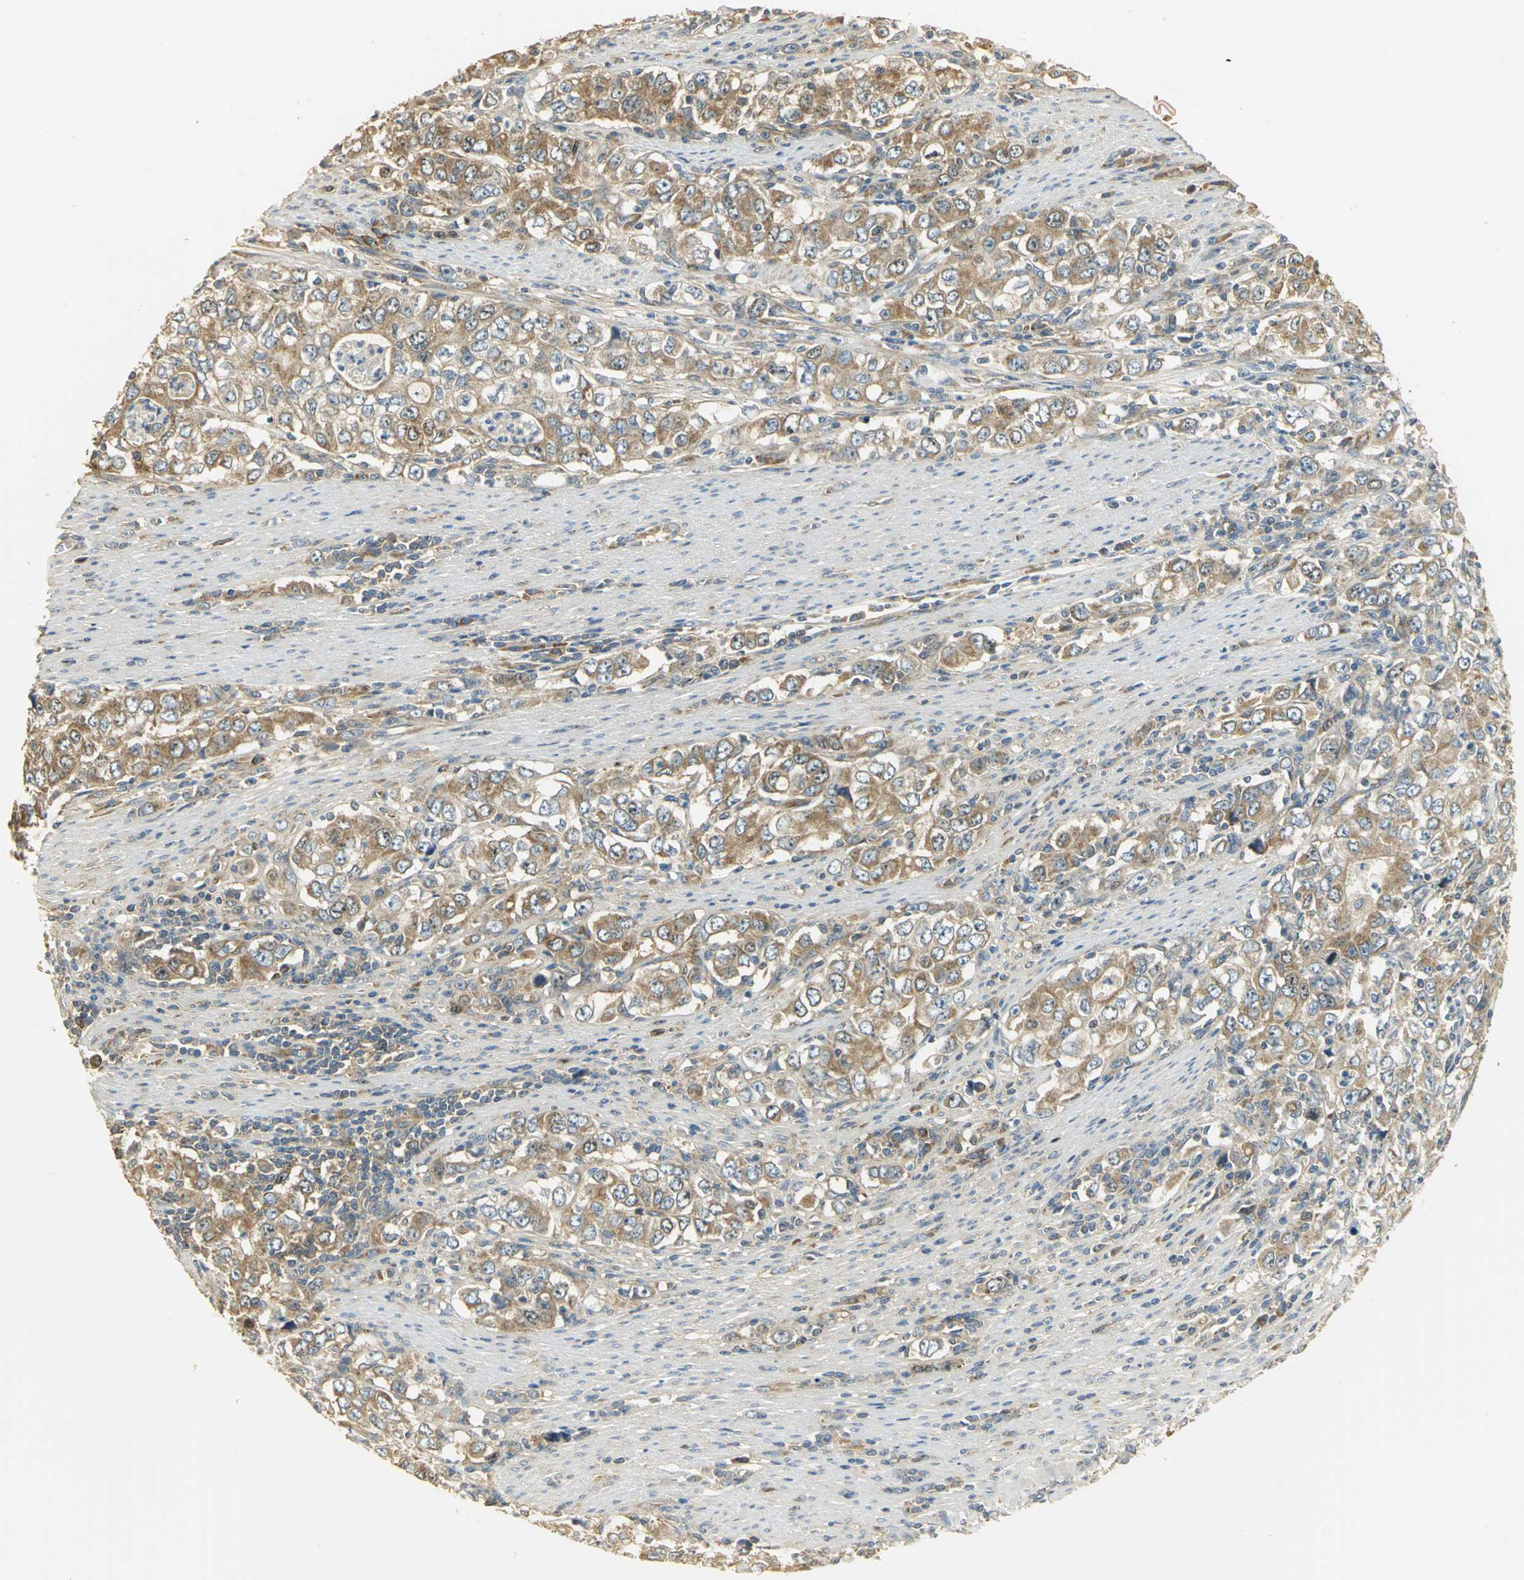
{"staining": {"intensity": "moderate", "quantity": ">75%", "location": "cytoplasmic/membranous,nuclear"}, "tissue": "stomach cancer", "cell_type": "Tumor cells", "image_type": "cancer", "snomed": [{"axis": "morphology", "description": "Adenocarcinoma, NOS"}, {"axis": "topography", "description": "Stomach, lower"}], "caption": "High-magnification brightfield microscopy of adenocarcinoma (stomach) stained with DAB (brown) and counterstained with hematoxylin (blue). tumor cells exhibit moderate cytoplasmic/membranous and nuclear positivity is seen in approximately>75% of cells.", "gene": "RARS1", "patient": {"sex": "female", "age": 72}}